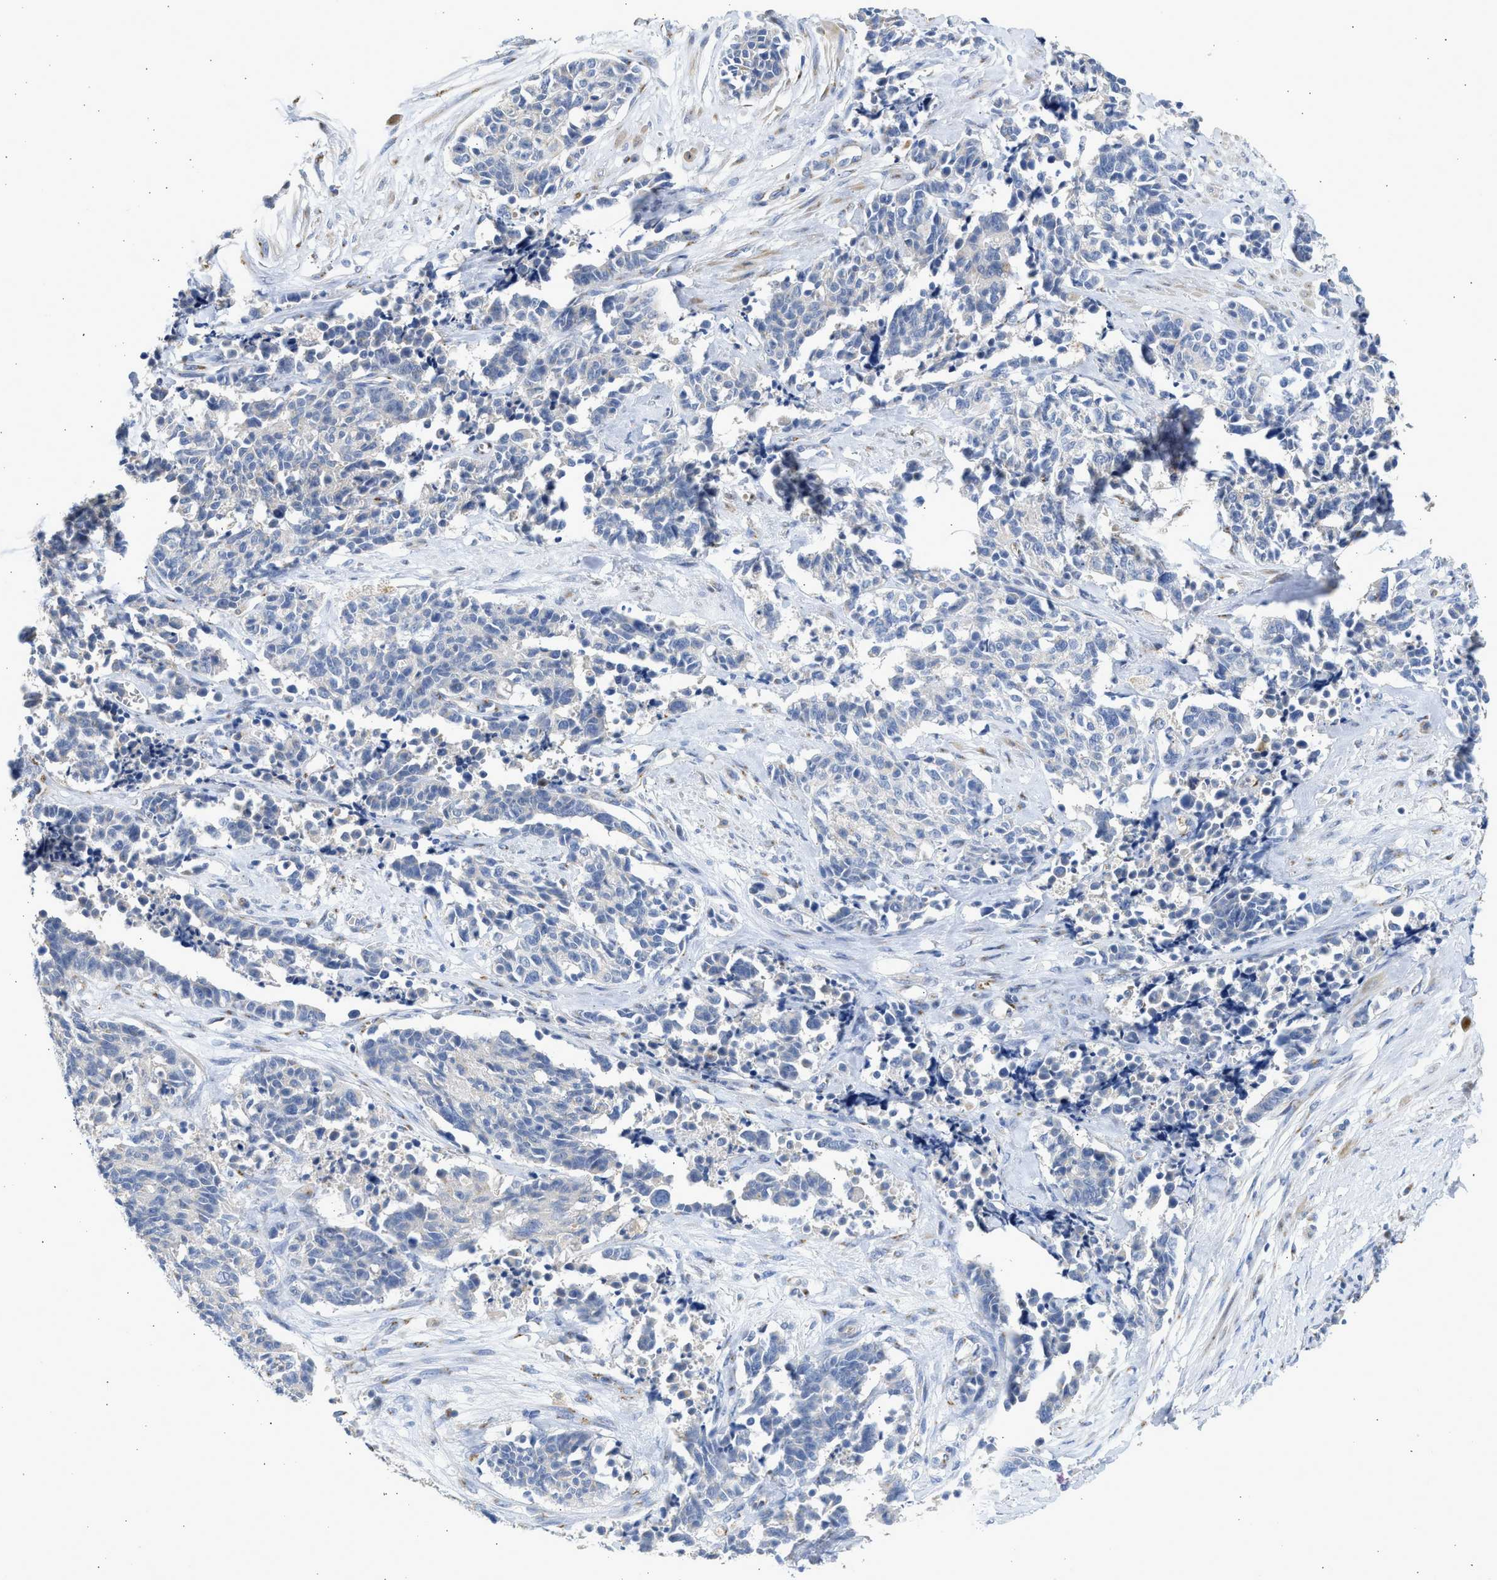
{"staining": {"intensity": "negative", "quantity": "none", "location": "none"}, "tissue": "cervical cancer", "cell_type": "Tumor cells", "image_type": "cancer", "snomed": [{"axis": "morphology", "description": "Squamous cell carcinoma, NOS"}, {"axis": "topography", "description": "Cervix"}], "caption": "The image demonstrates no significant positivity in tumor cells of squamous cell carcinoma (cervical). (DAB IHC with hematoxylin counter stain).", "gene": "IPO8", "patient": {"sex": "female", "age": 35}}